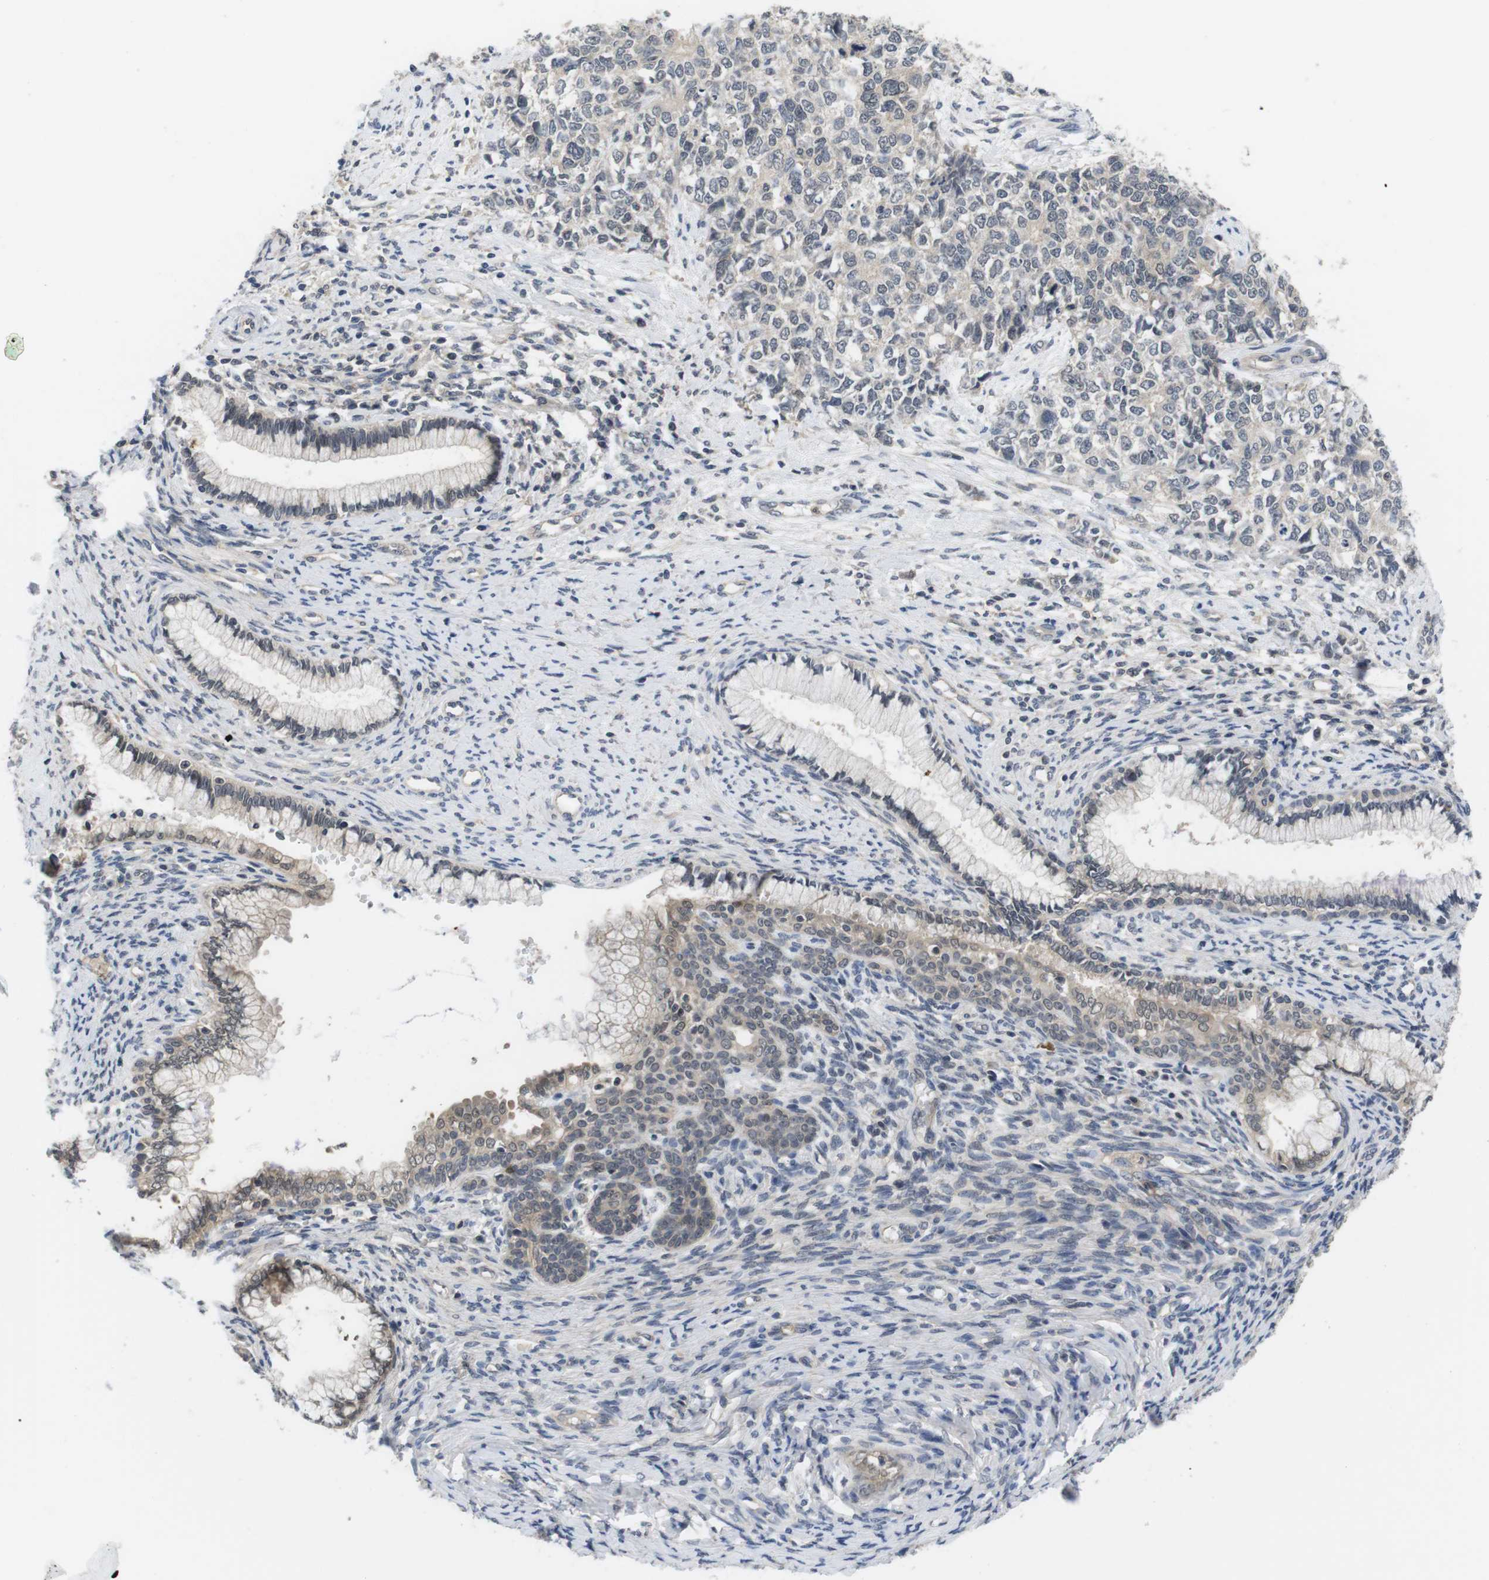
{"staining": {"intensity": "negative", "quantity": "none", "location": "none"}, "tissue": "cervical cancer", "cell_type": "Tumor cells", "image_type": "cancer", "snomed": [{"axis": "morphology", "description": "Squamous cell carcinoma, NOS"}, {"axis": "topography", "description": "Cervix"}], "caption": "Immunohistochemistry (IHC) of human squamous cell carcinoma (cervical) displays no positivity in tumor cells. (DAB immunohistochemistry, high magnification).", "gene": "FADD", "patient": {"sex": "female", "age": 63}}